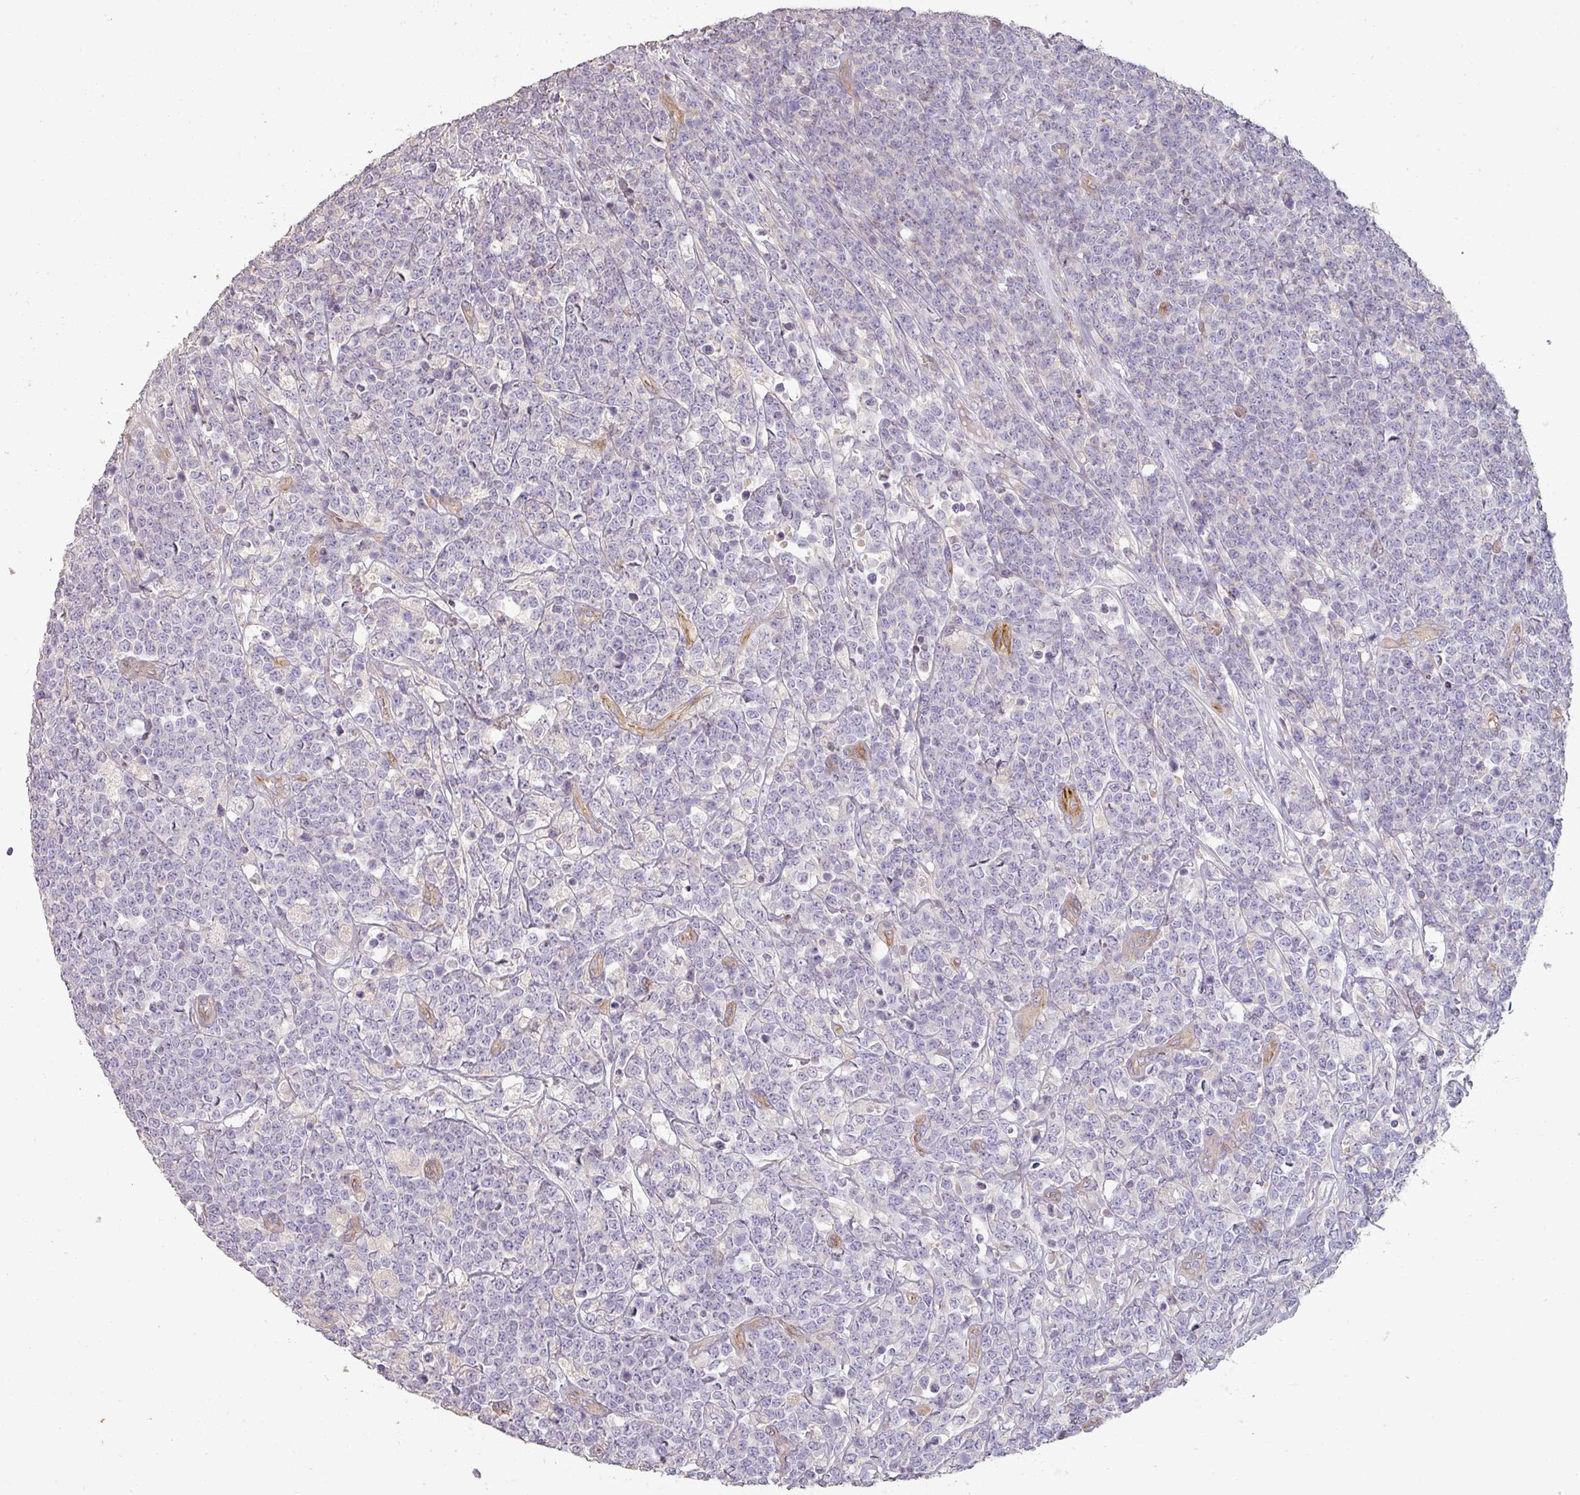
{"staining": {"intensity": "negative", "quantity": "none", "location": "none"}, "tissue": "lymphoma", "cell_type": "Tumor cells", "image_type": "cancer", "snomed": [{"axis": "morphology", "description": "Malignant lymphoma, non-Hodgkin's type, High grade"}, {"axis": "topography", "description": "Small intestine"}], "caption": "A micrograph of human malignant lymphoma, non-Hodgkin's type (high-grade) is negative for staining in tumor cells. The staining was performed using DAB to visualize the protein expression in brown, while the nuclei were stained in blue with hematoxylin (Magnification: 20x).", "gene": "PCDH1", "patient": {"sex": "male", "age": 8}}